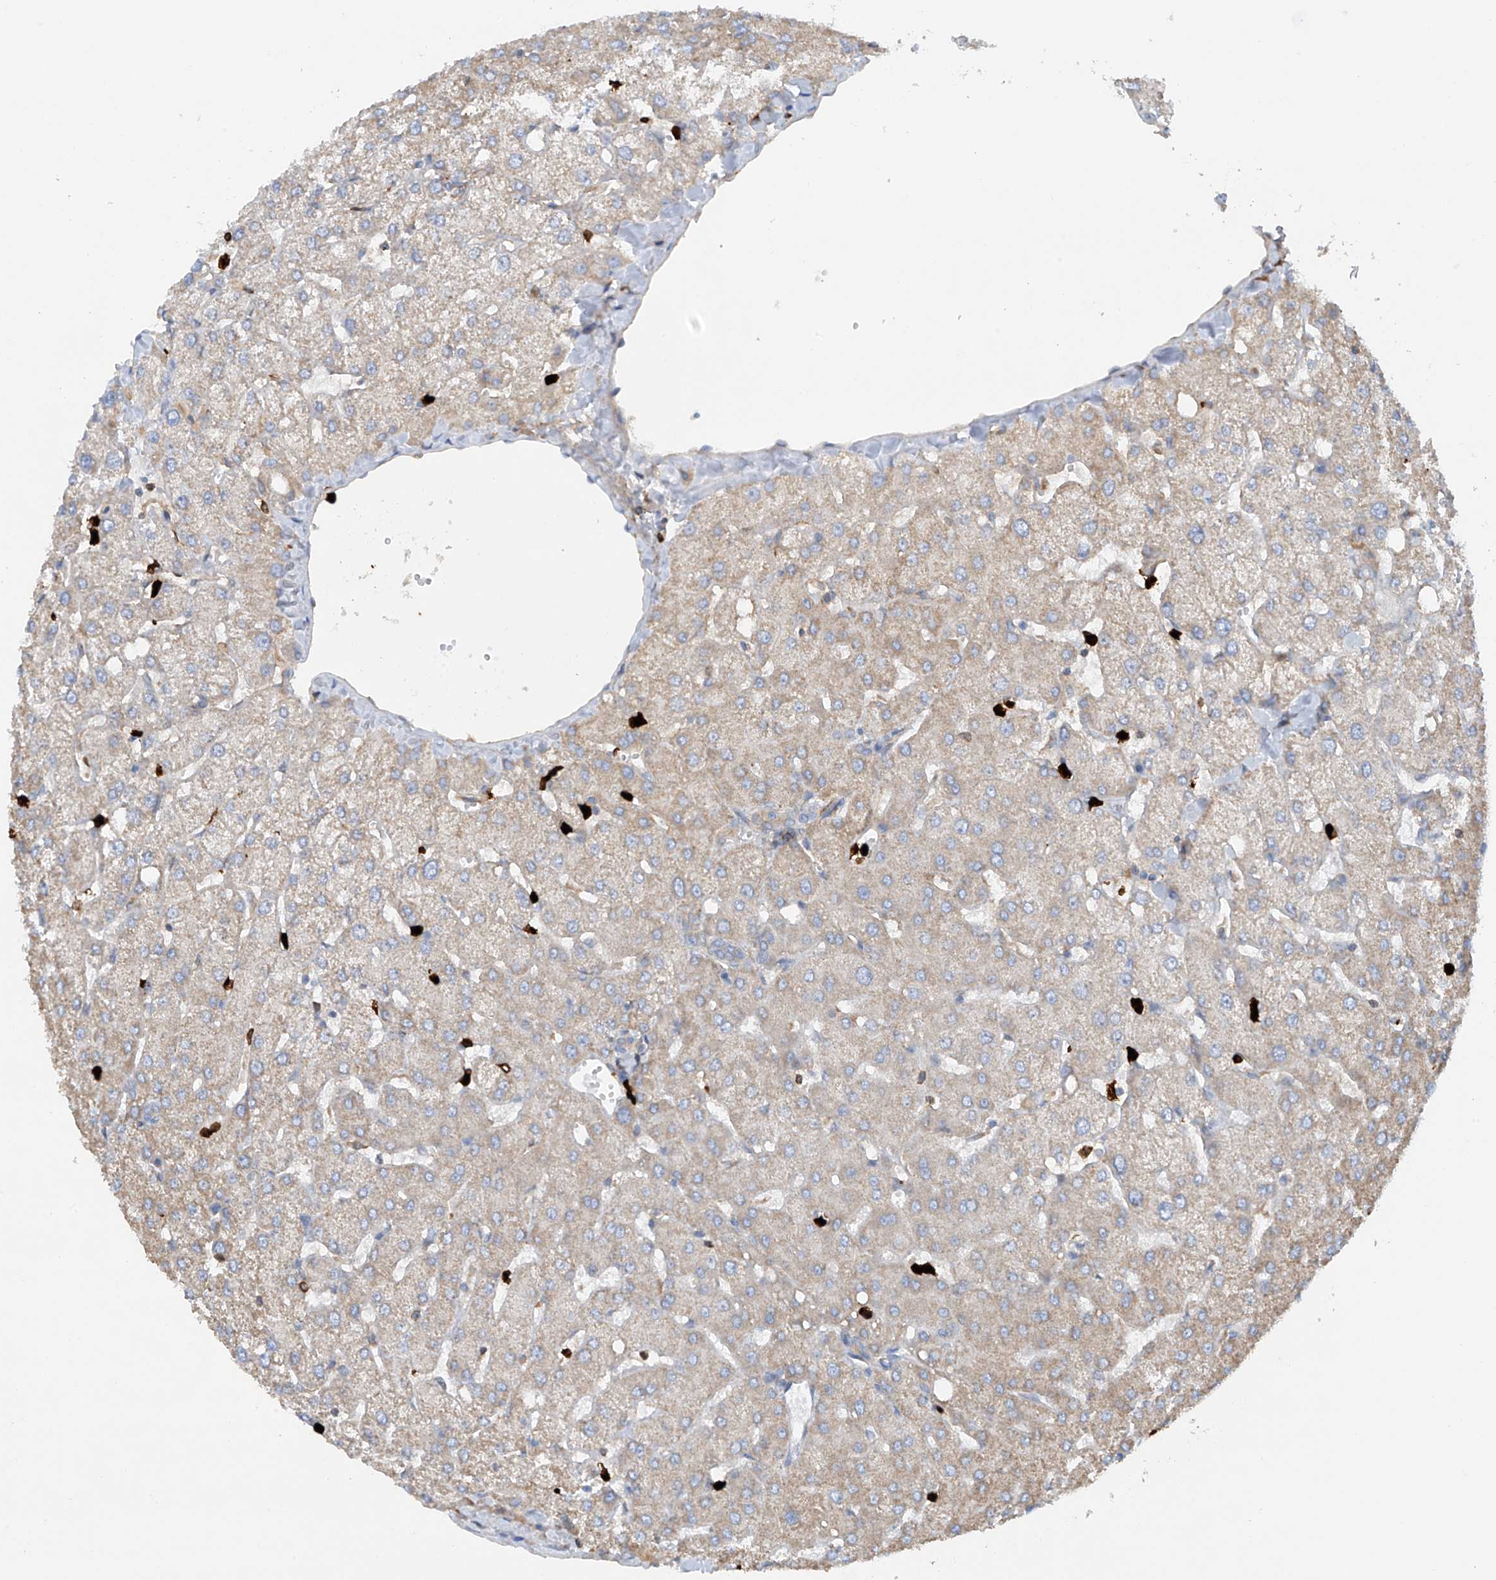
{"staining": {"intensity": "negative", "quantity": "none", "location": "none"}, "tissue": "liver", "cell_type": "Cholangiocytes", "image_type": "normal", "snomed": [{"axis": "morphology", "description": "Normal tissue, NOS"}, {"axis": "topography", "description": "Liver"}], "caption": "Liver was stained to show a protein in brown. There is no significant staining in cholangiocytes. The staining is performed using DAB (3,3'-diaminobenzidine) brown chromogen with nuclei counter-stained in using hematoxylin.", "gene": "PHACTR2", "patient": {"sex": "female", "age": 54}}